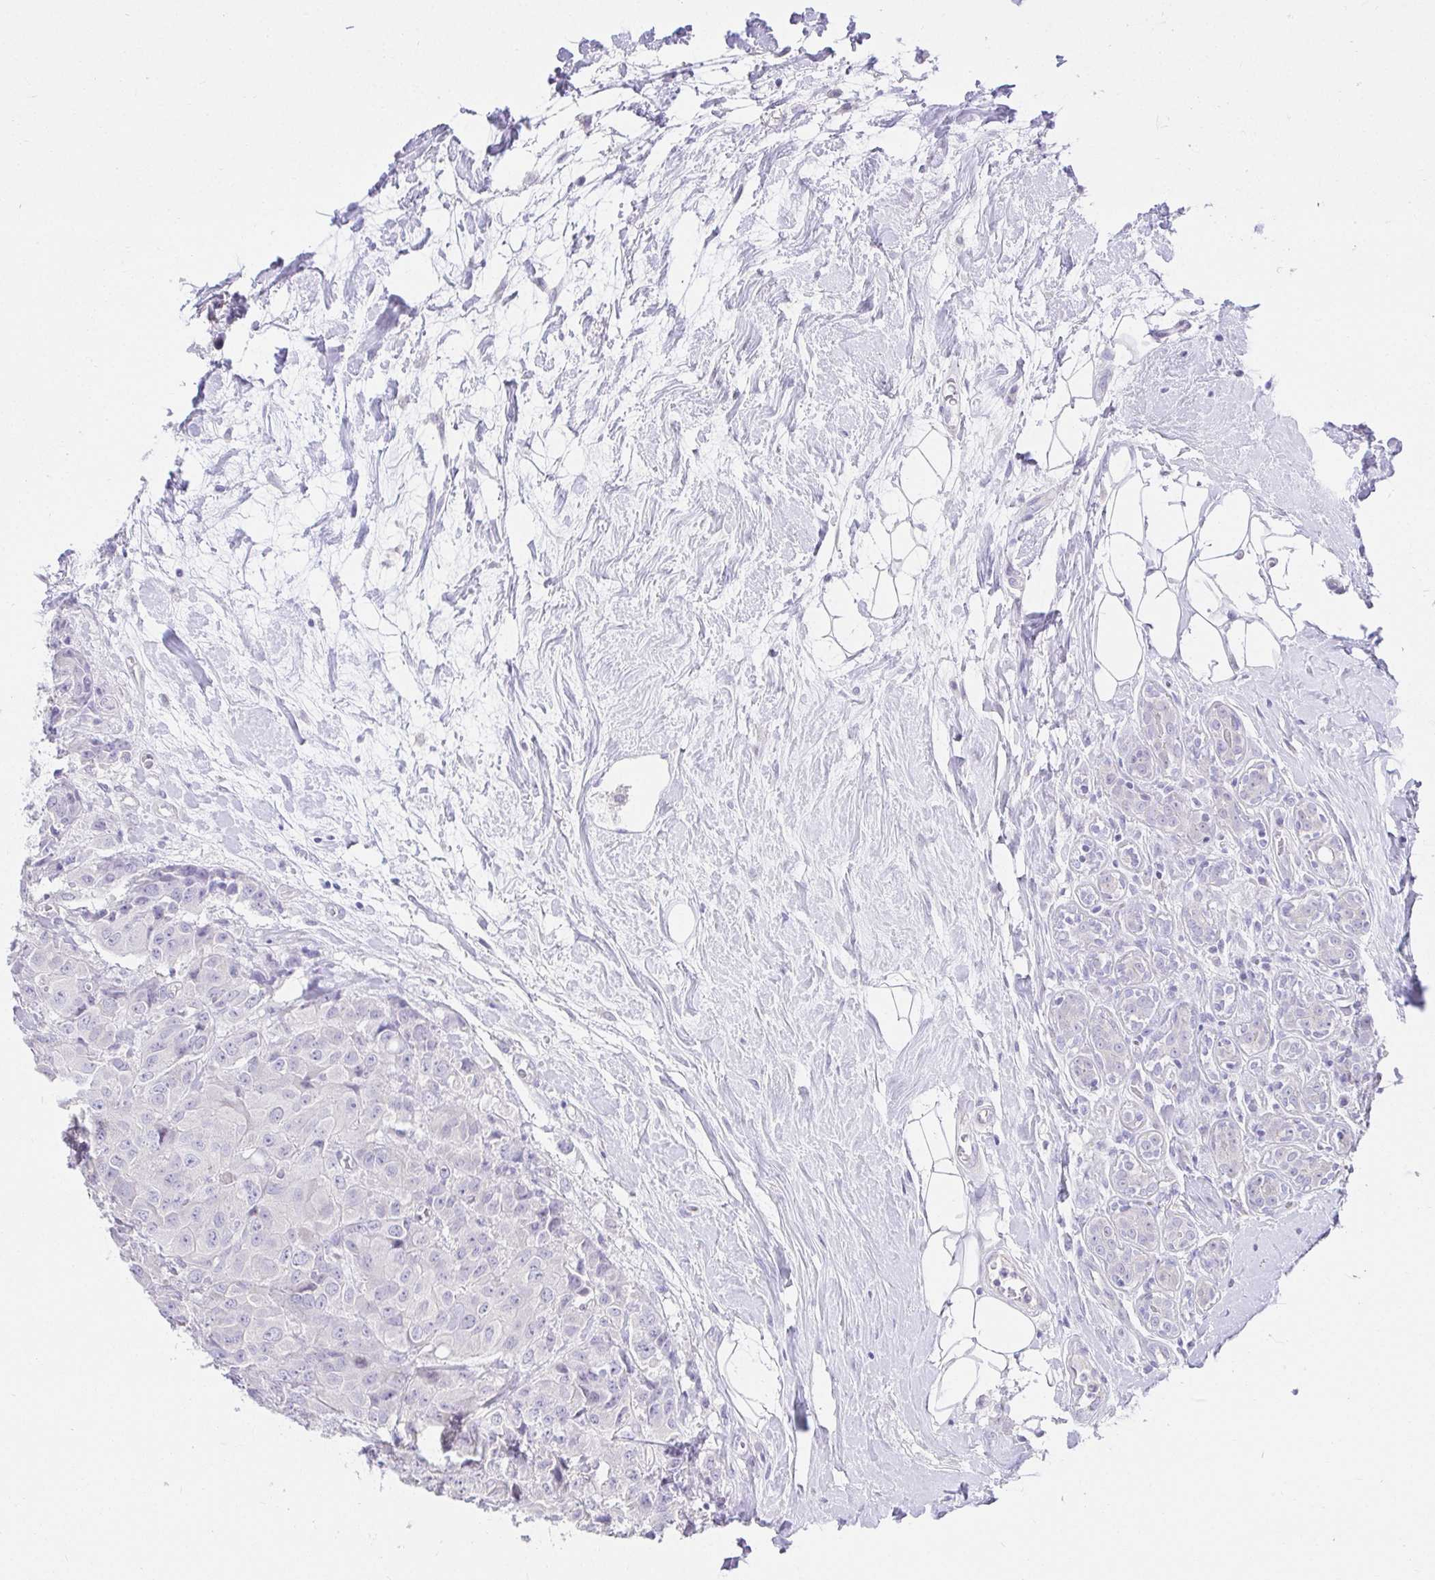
{"staining": {"intensity": "negative", "quantity": "none", "location": "none"}, "tissue": "breast cancer", "cell_type": "Tumor cells", "image_type": "cancer", "snomed": [{"axis": "morphology", "description": "Duct carcinoma"}, {"axis": "topography", "description": "Breast"}], "caption": "An image of human breast invasive ductal carcinoma is negative for staining in tumor cells.", "gene": "VGLL1", "patient": {"sex": "female", "age": 43}}